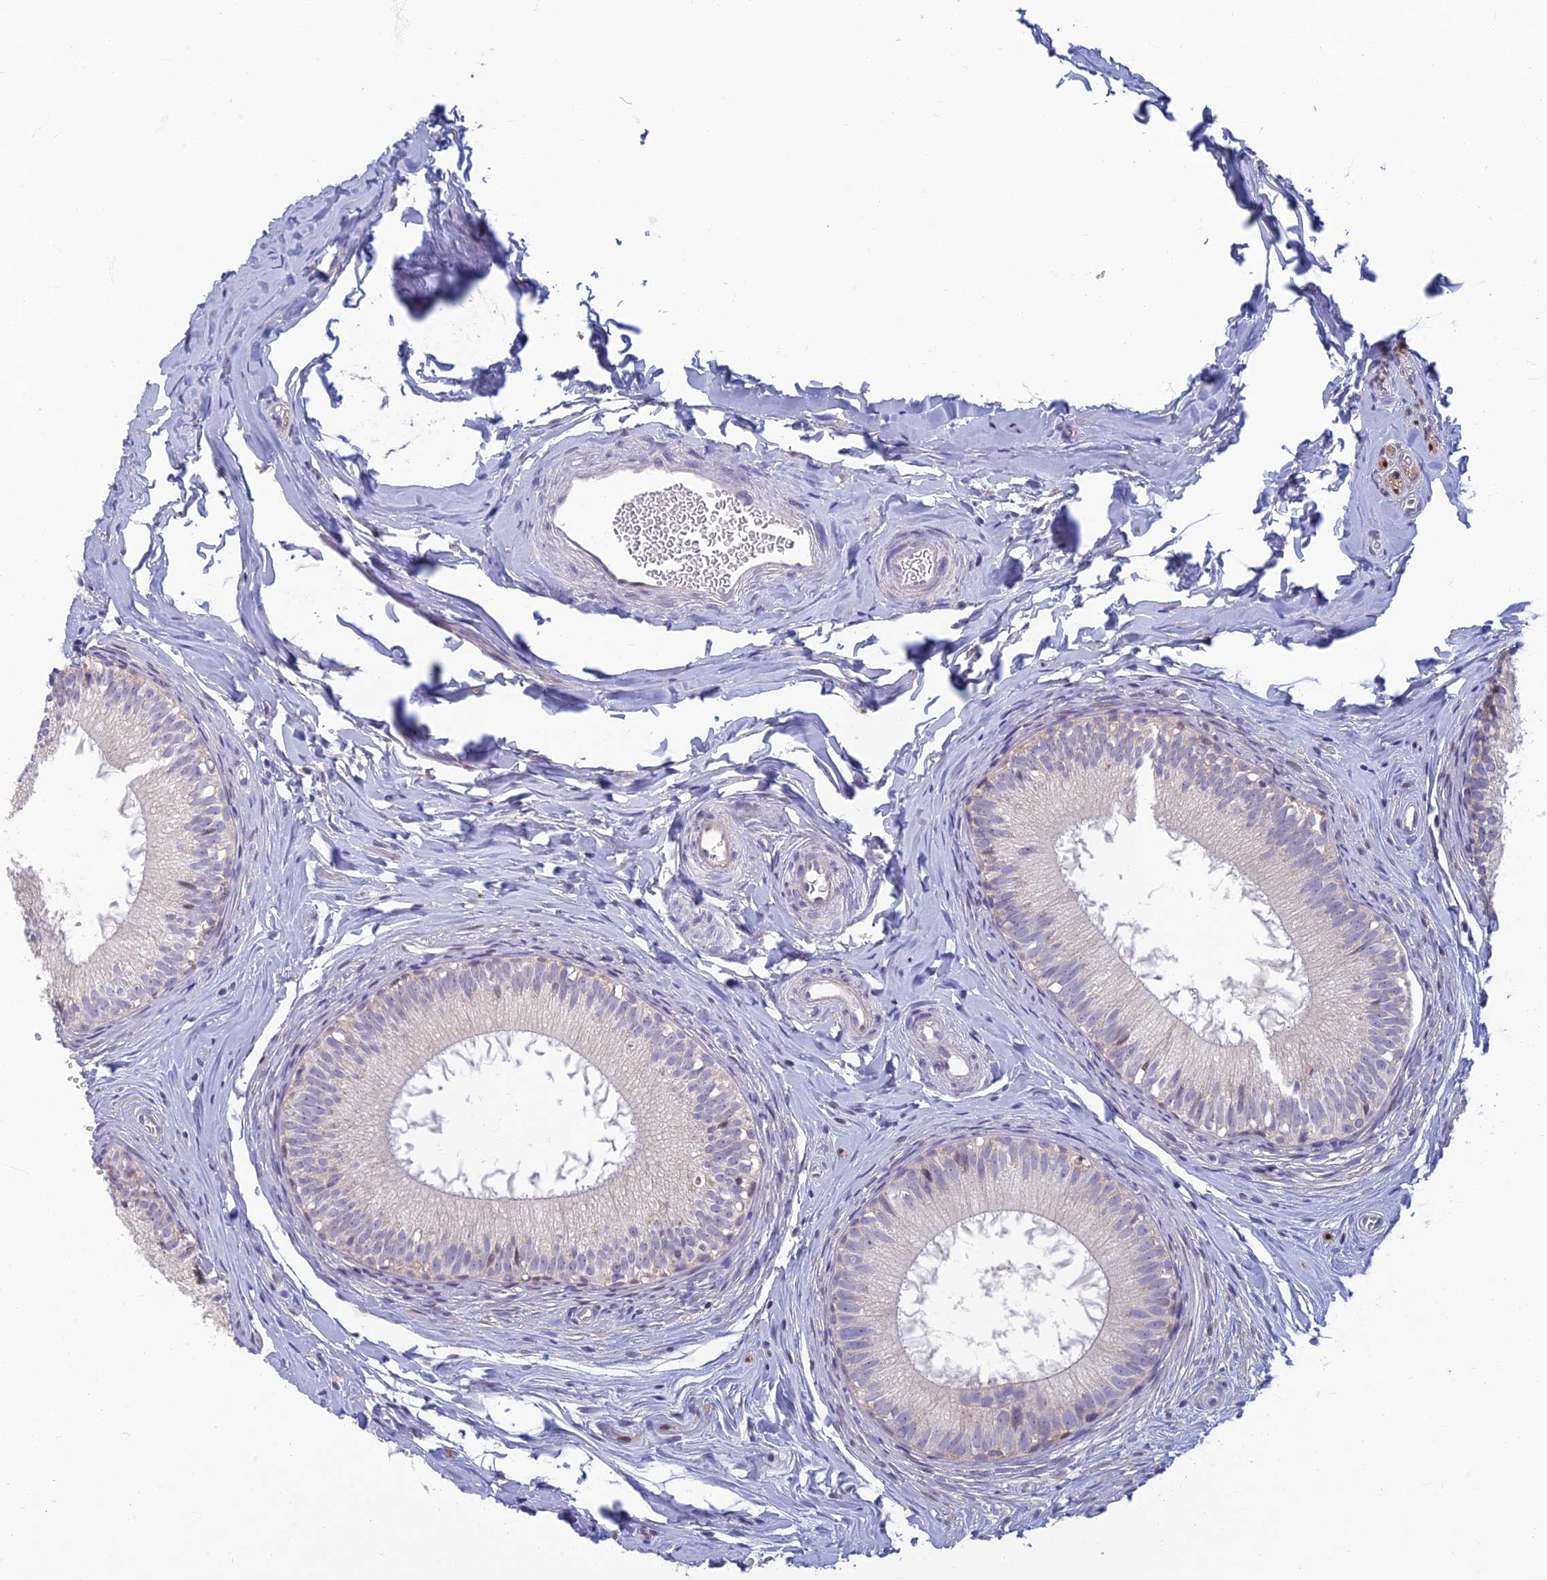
{"staining": {"intensity": "negative", "quantity": "none", "location": "none"}, "tissue": "epididymis", "cell_type": "Glandular cells", "image_type": "normal", "snomed": [{"axis": "morphology", "description": "Normal tissue, NOS"}, {"axis": "topography", "description": "Epididymis"}], "caption": "High magnification brightfield microscopy of benign epididymis stained with DAB (brown) and counterstained with hematoxylin (blue): glandular cells show no significant expression.", "gene": "NEURL1", "patient": {"sex": "male", "age": 34}}